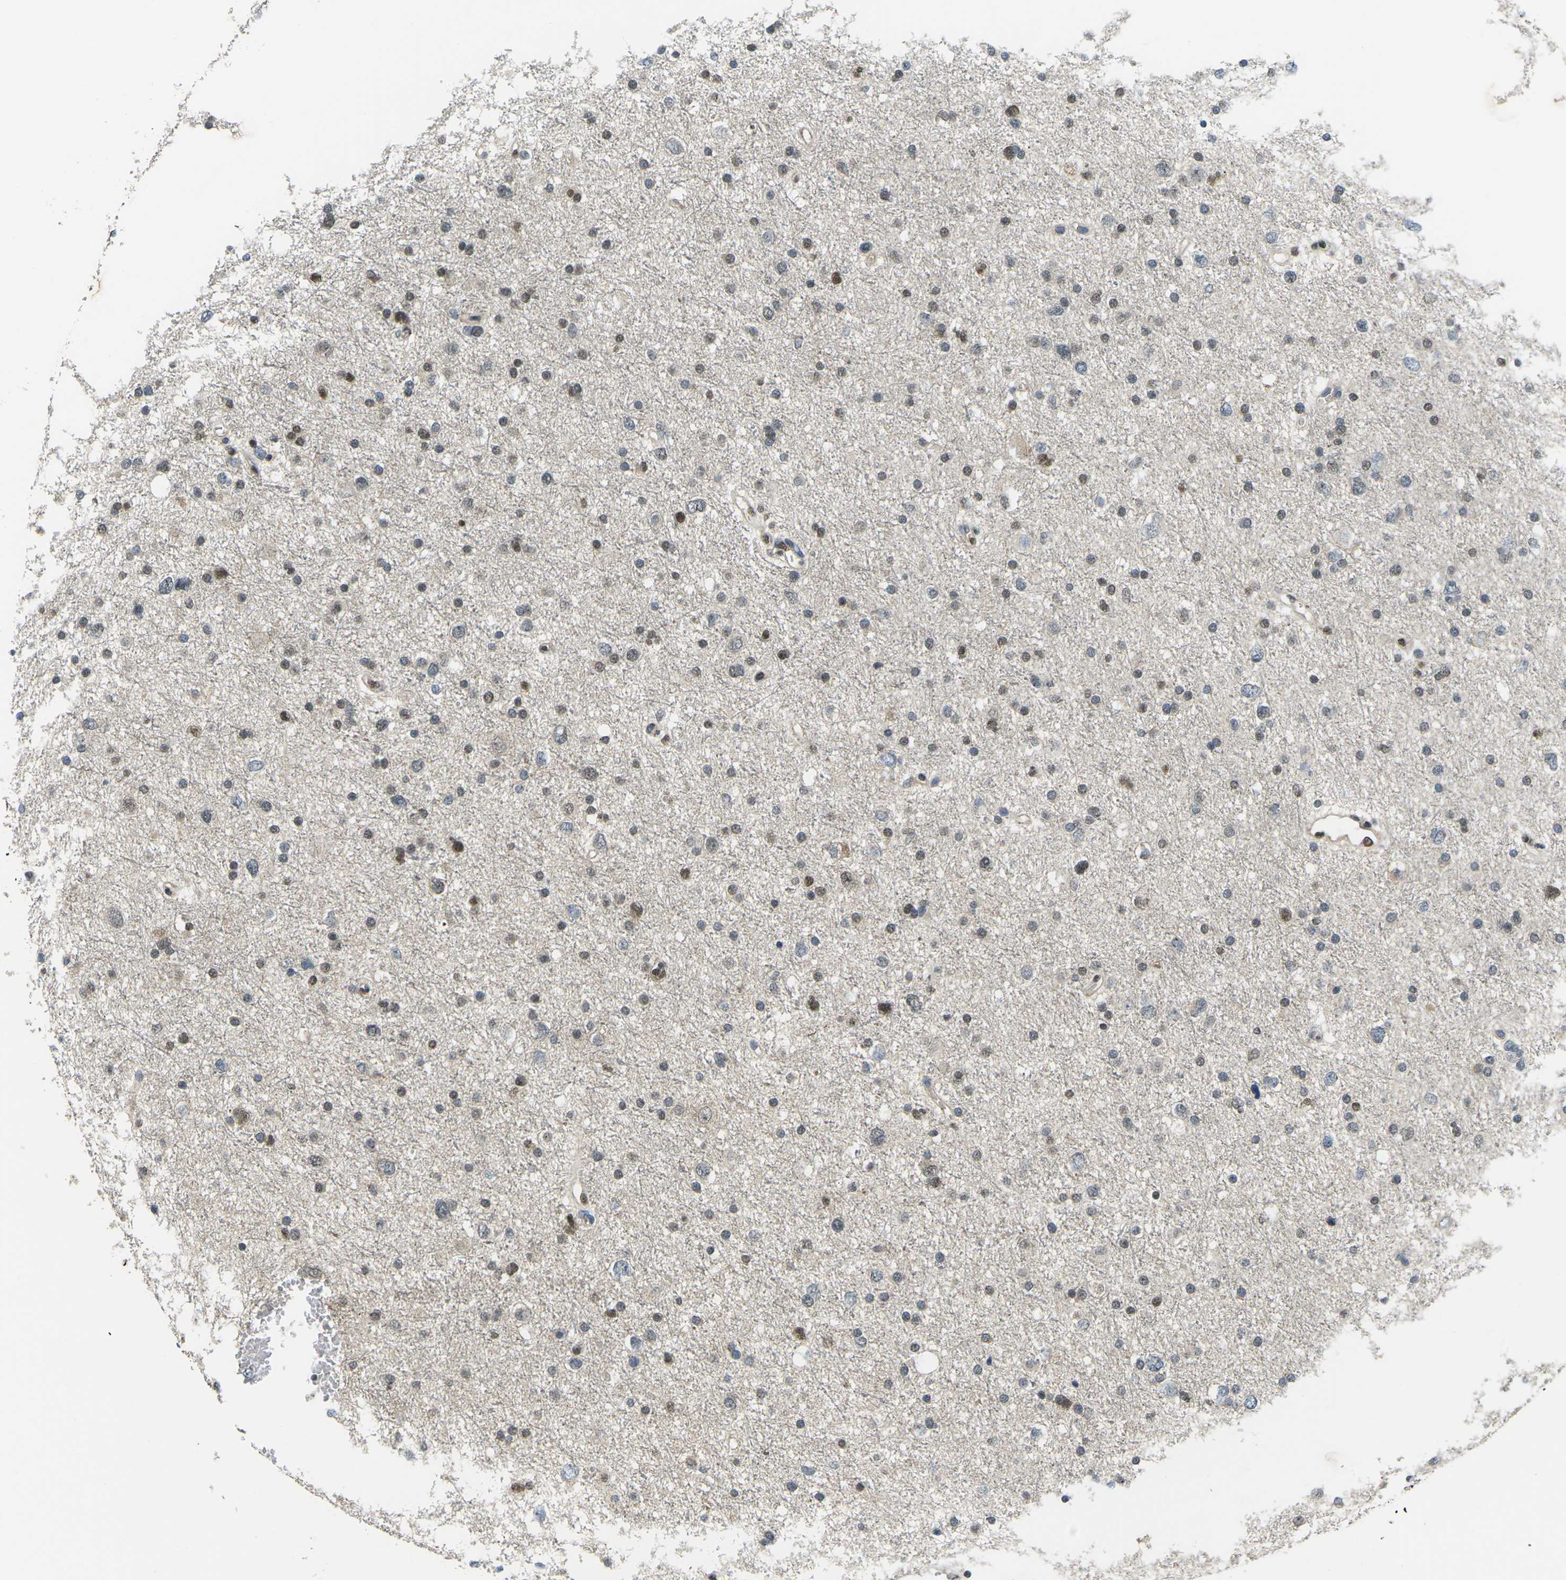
{"staining": {"intensity": "weak", "quantity": "25%-75%", "location": "nuclear"}, "tissue": "glioma", "cell_type": "Tumor cells", "image_type": "cancer", "snomed": [{"axis": "morphology", "description": "Glioma, malignant, Low grade"}, {"axis": "topography", "description": "Brain"}], "caption": "Weak nuclear staining for a protein is seen in about 25%-75% of tumor cells of glioma using IHC.", "gene": "ERBB4", "patient": {"sex": "female", "age": 37}}